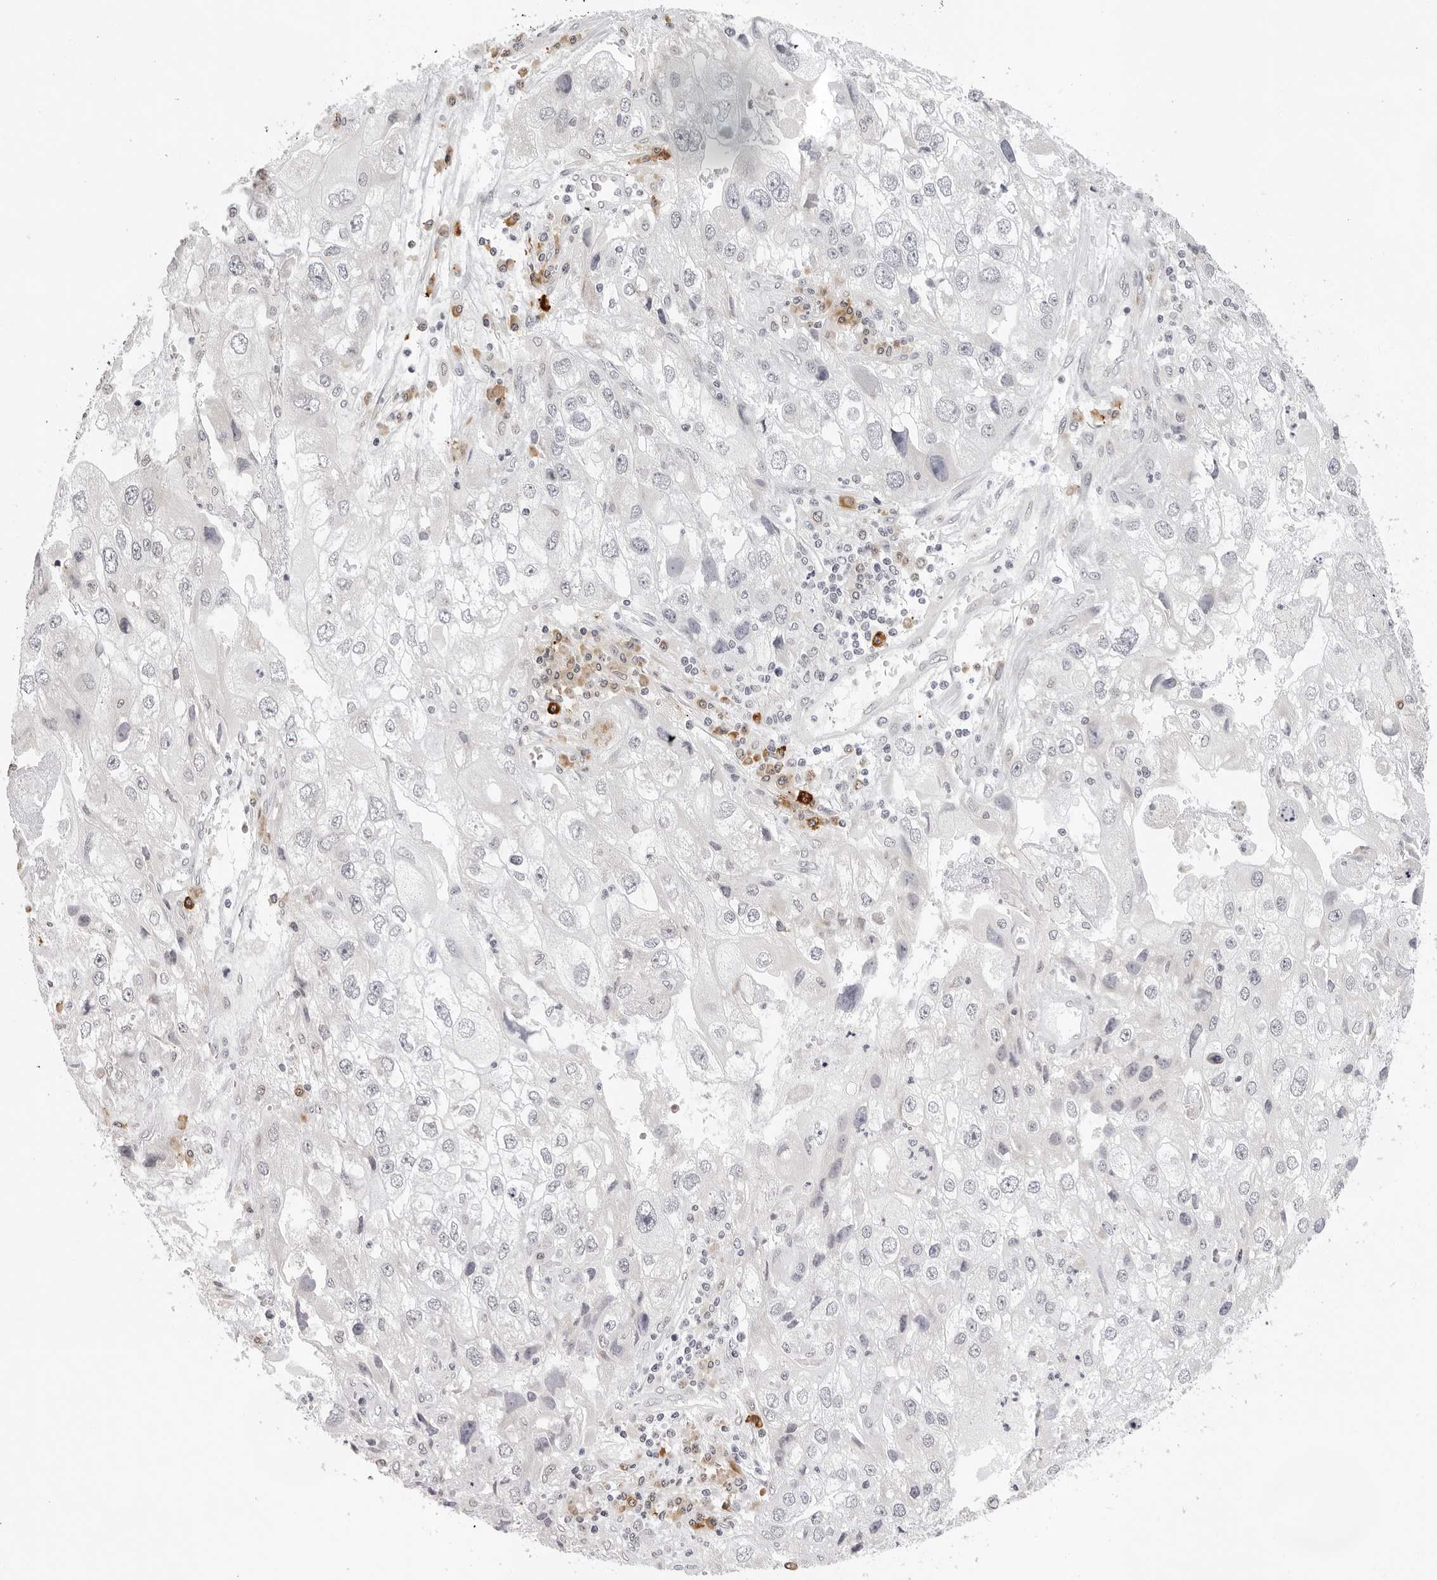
{"staining": {"intensity": "negative", "quantity": "none", "location": "none"}, "tissue": "endometrial cancer", "cell_type": "Tumor cells", "image_type": "cancer", "snomed": [{"axis": "morphology", "description": "Adenocarcinoma, NOS"}, {"axis": "topography", "description": "Endometrium"}], "caption": "Protein analysis of adenocarcinoma (endometrial) displays no significant expression in tumor cells. (Brightfield microscopy of DAB immunohistochemistry (IHC) at high magnification).", "gene": "IL17RA", "patient": {"sex": "female", "age": 49}}